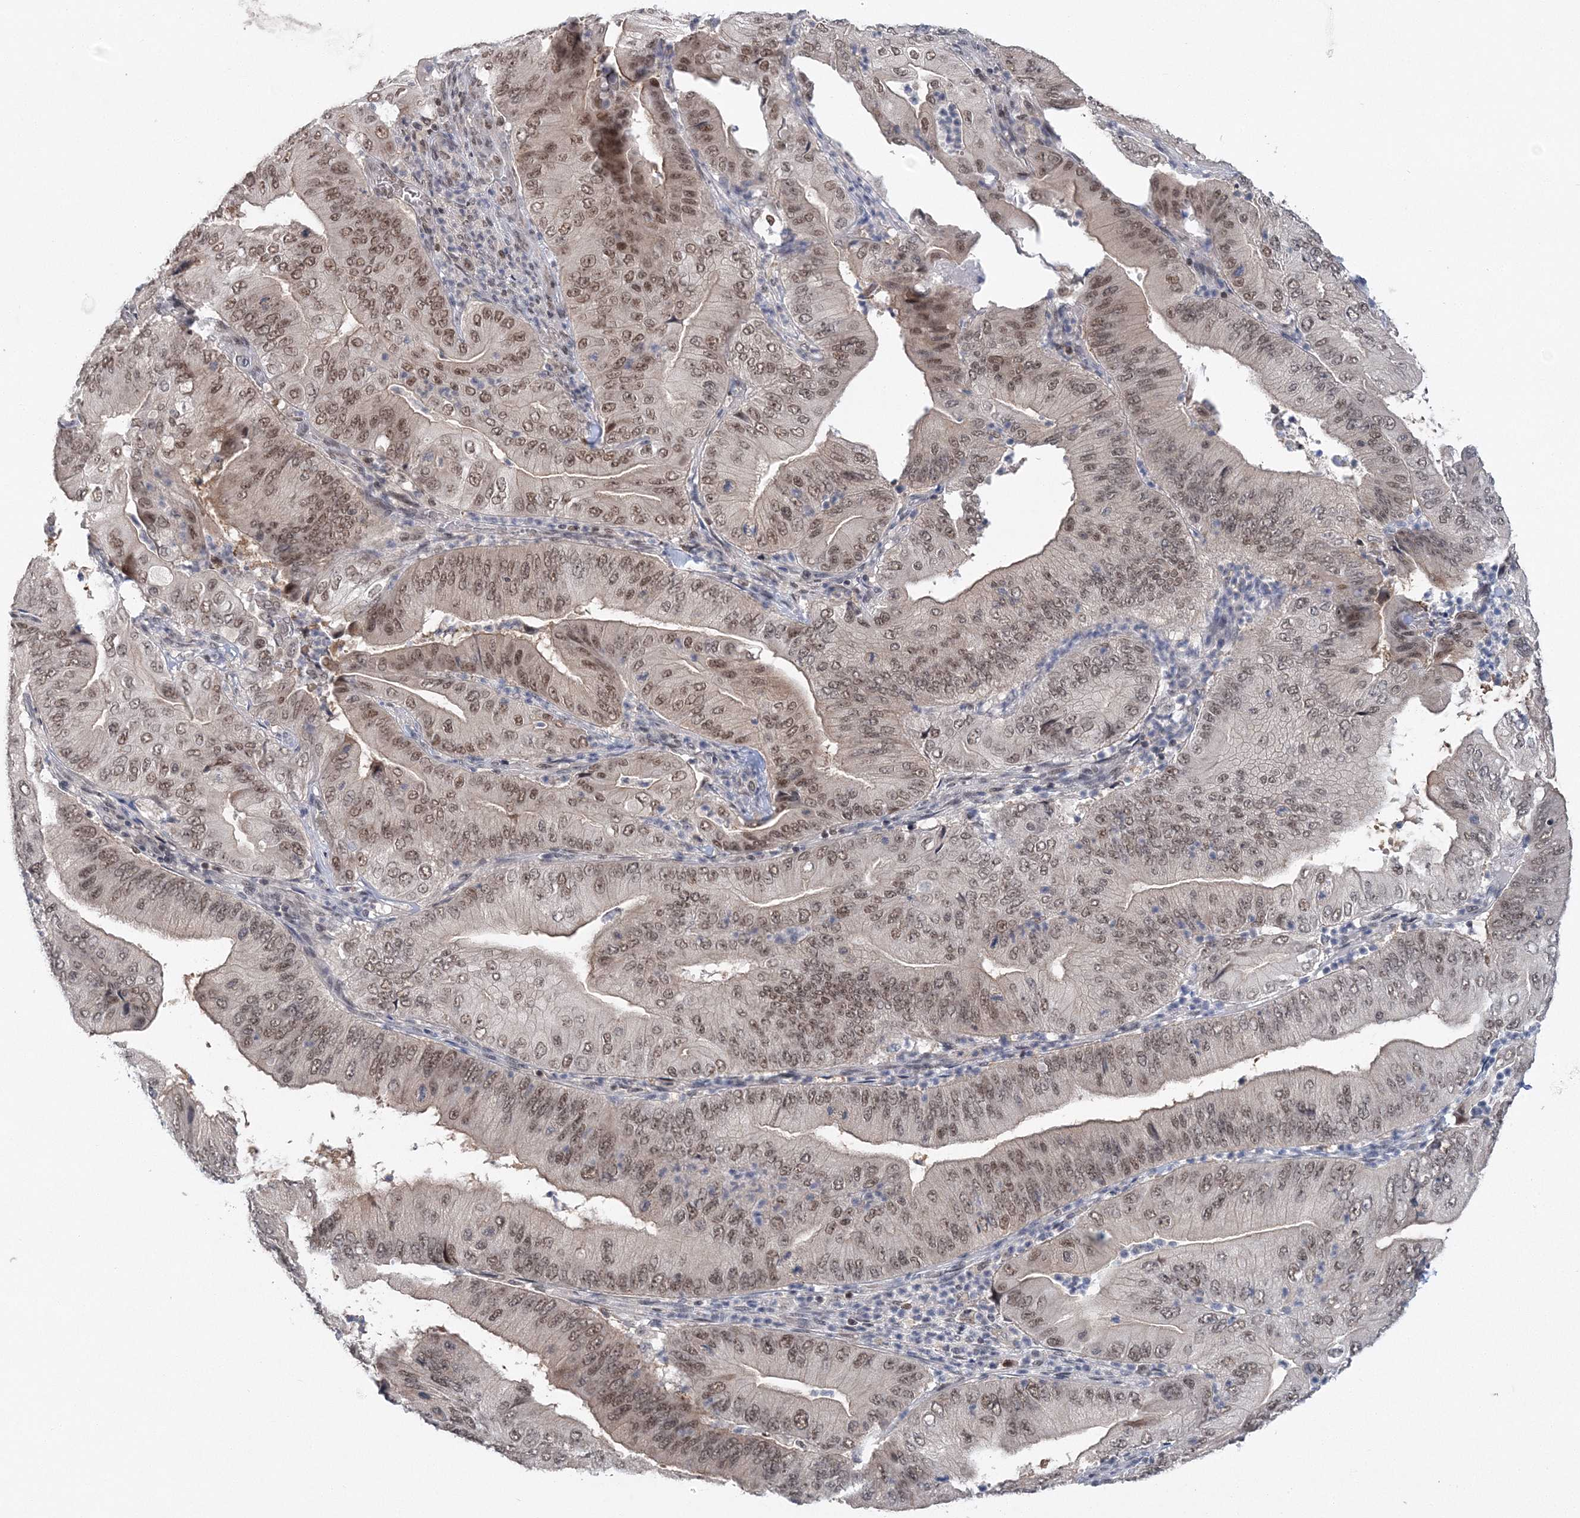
{"staining": {"intensity": "moderate", "quantity": ">75%", "location": "nuclear"}, "tissue": "pancreatic cancer", "cell_type": "Tumor cells", "image_type": "cancer", "snomed": [{"axis": "morphology", "description": "Adenocarcinoma, NOS"}, {"axis": "topography", "description": "Pancreas"}], "caption": "IHC (DAB) staining of human adenocarcinoma (pancreatic) shows moderate nuclear protein positivity in approximately >75% of tumor cells. The protein of interest is stained brown, and the nuclei are stained in blue (DAB IHC with brightfield microscopy, high magnification).", "gene": "PDS5A", "patient": {"sex": "female", "age": 77}}